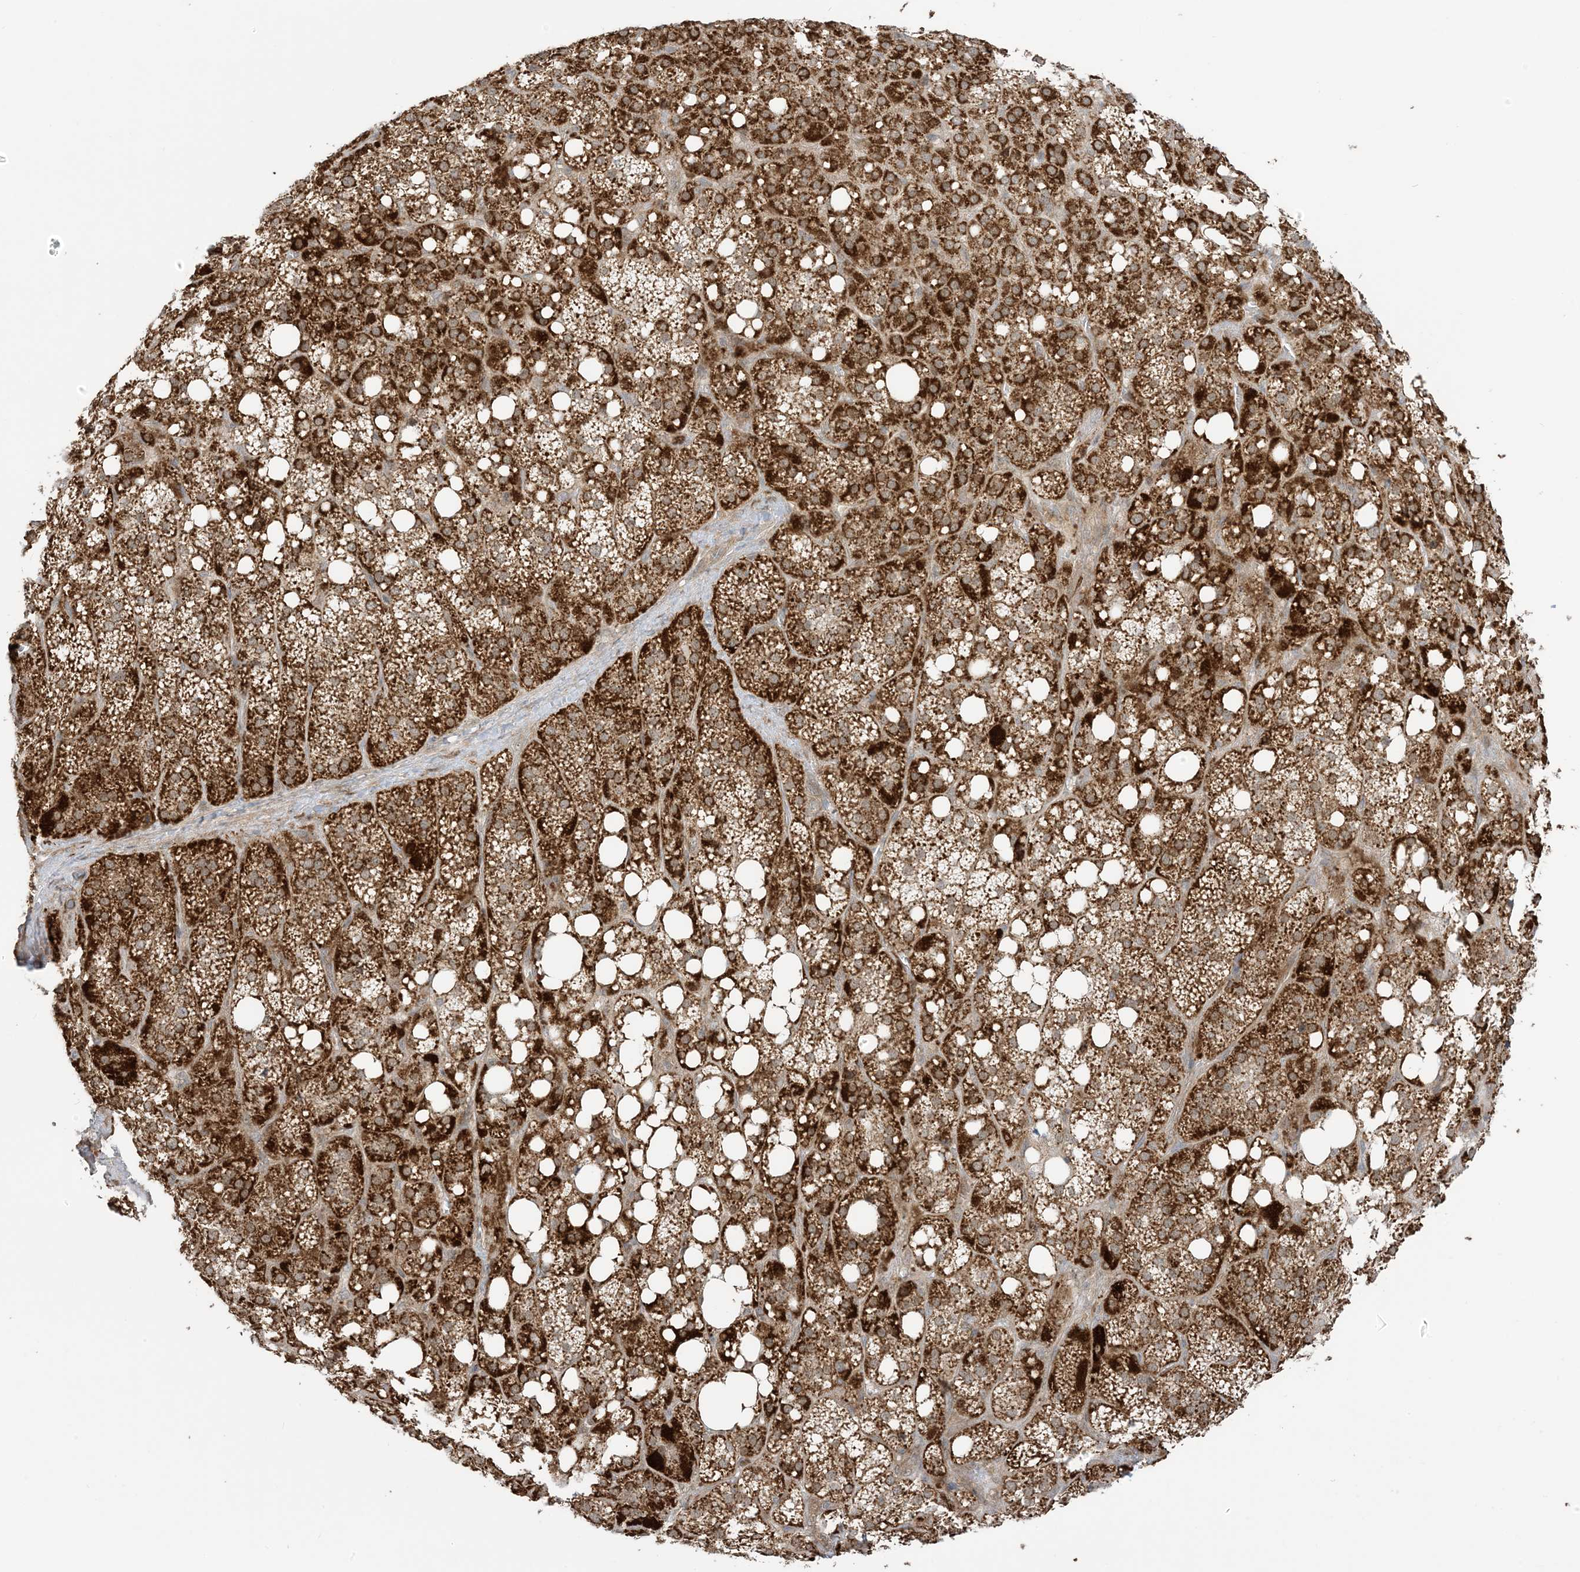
{"staining": {"intensity": "strong", "quantity": ">75%", "location": "cytoplasmic/membranous"}, "tissue": "adrenal gland", "cell_type": "Glandular cells", "image_type": "normal", "snomed": [{"axis": "morphology", "description": "Normal tissue, NOS"}, {"axis": "topography", "description": "Adrenal gland"}], "caption": "Adrenal gland stained with a brown dye demonstrates strong cytoplasmic/membranous positive positivity in approximately >75% of glandular cells.", "gene": "PHLDB2", "patient": {"sex": "female", "age": 59}}